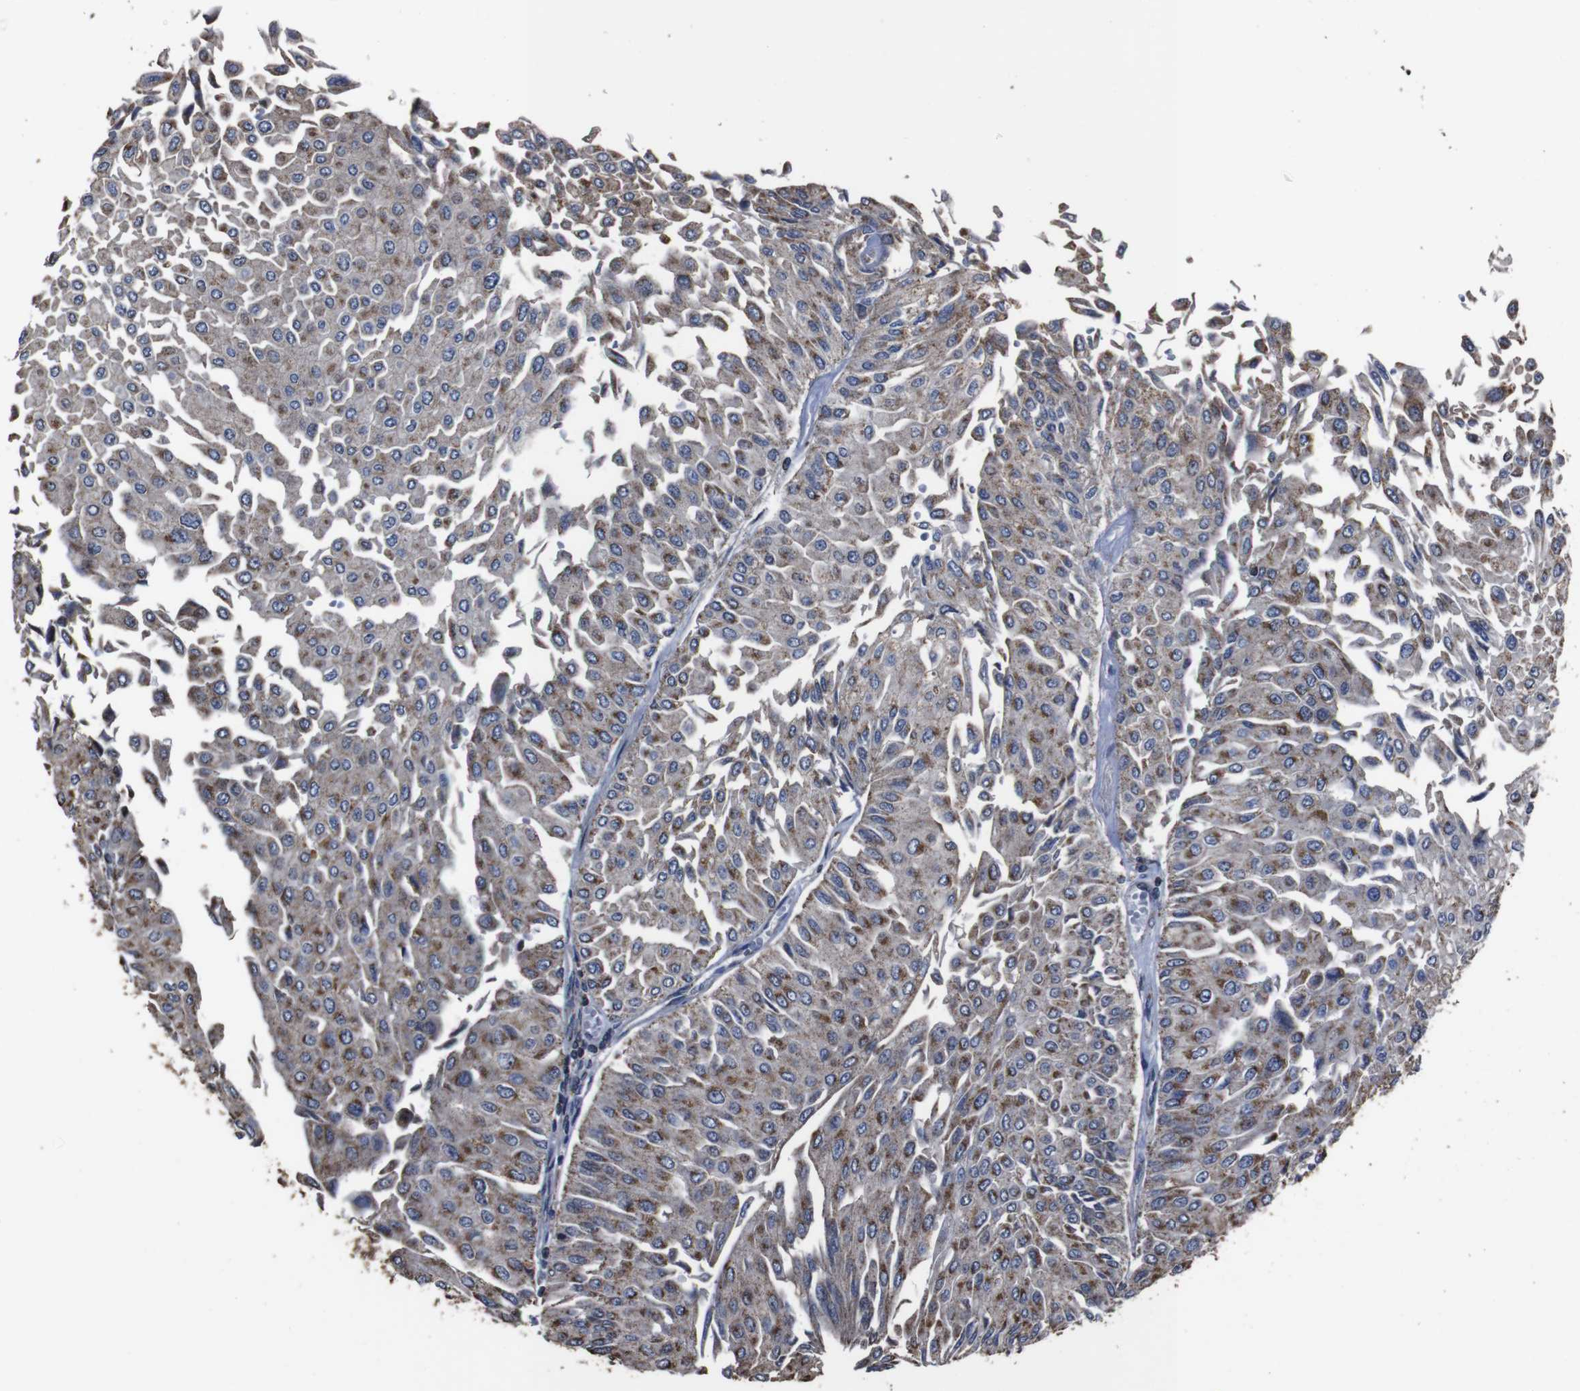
{"staining": {"intensity": "moderate", "quantity": ">75%", "location": "cytoplasmic/membranous"}, "tissue": "urothelial cancer", "cell_type": "Tumor cells", "image_type": "cancer", "snomed": [{"axis": "morphology", "description": "Urothelial carcinoma, Low grade"}, {"axis": "topography", "description": "Urinary bladder"}], "caption": "IHC image of low-grade urothelial carcinoma stained for a protein (brown), which shows medium levels of moderate cytoplasmic/membranous expression in approximately >75% of tumor cells.", "gene": "SNN", "patient": {"sex": "male", "age": 67}}